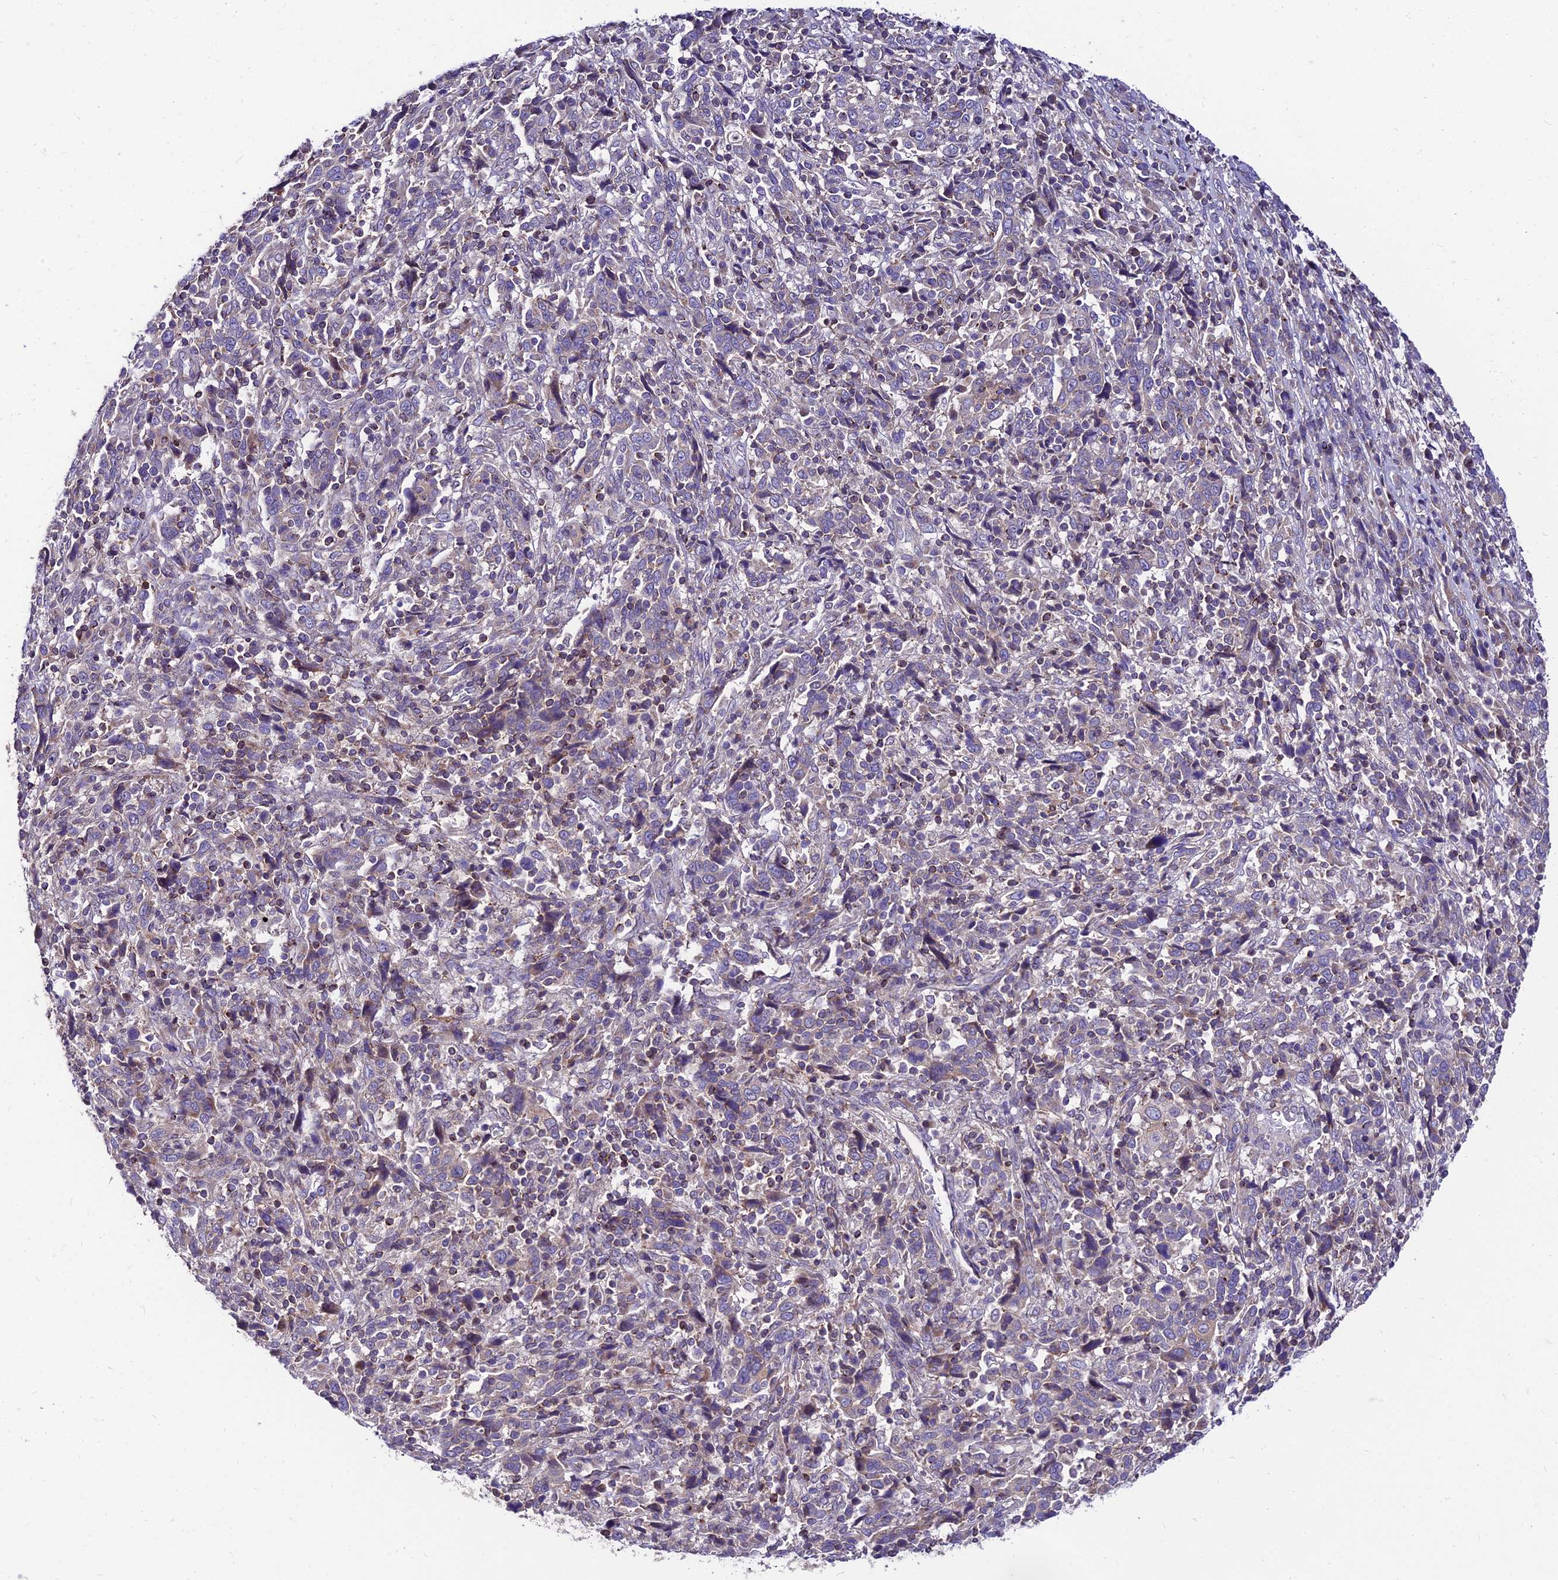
{"staining": {"intensity": "negative", "quantity": "none", "location": "none"}, "tissue": "cervical cancer", "cell_type": "Tumor cells", "image_type": "cancer", "snomed": [{"axis": "morphology", "description": "Squamous cell carcinoma, NOS"}, {"axis": "topography", "description": "Cervix"}], "caption": "Immunohistochemistry of human cervical cancer (squamous cell carcinoma) demonstrates no staining in tumor cells.", "gene": "C6orf132", "patient": {"sex": "female", "age": 46}}